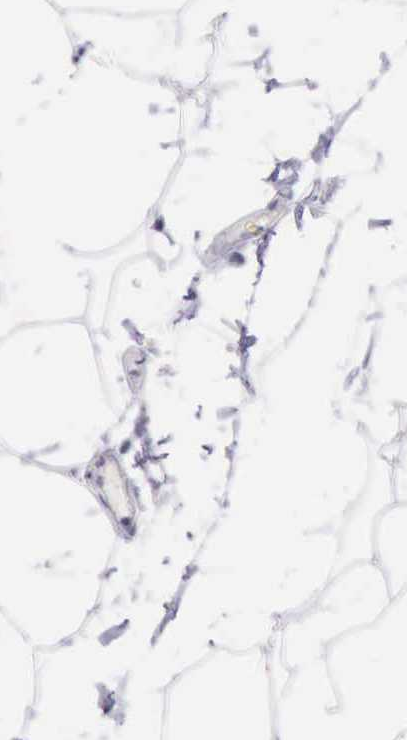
{"staining": {"intensity": "negative", "quantity": "none", "location": "none"}, "tissue": "adipose tissue", "cell_type": "Adipocytes", "image_type": "normal", "snomed": [{"axis": "morphology", "description": "Normal tissue, NOS"}, {"axis": "morphology", "description": "Duct carcinoma"}, {"axis": "topography", "description": "Breast"}, {"axis": "topography", "description": "Adipose tissue"}], "caption": "Immunohistochemical staining of unremarkable adipose tissue demonstrates no significant expression in adipocytes. Nuclei are stained in blue.", "gene": "LRFN5", "patient": {"sex": "female", "age": 37}}